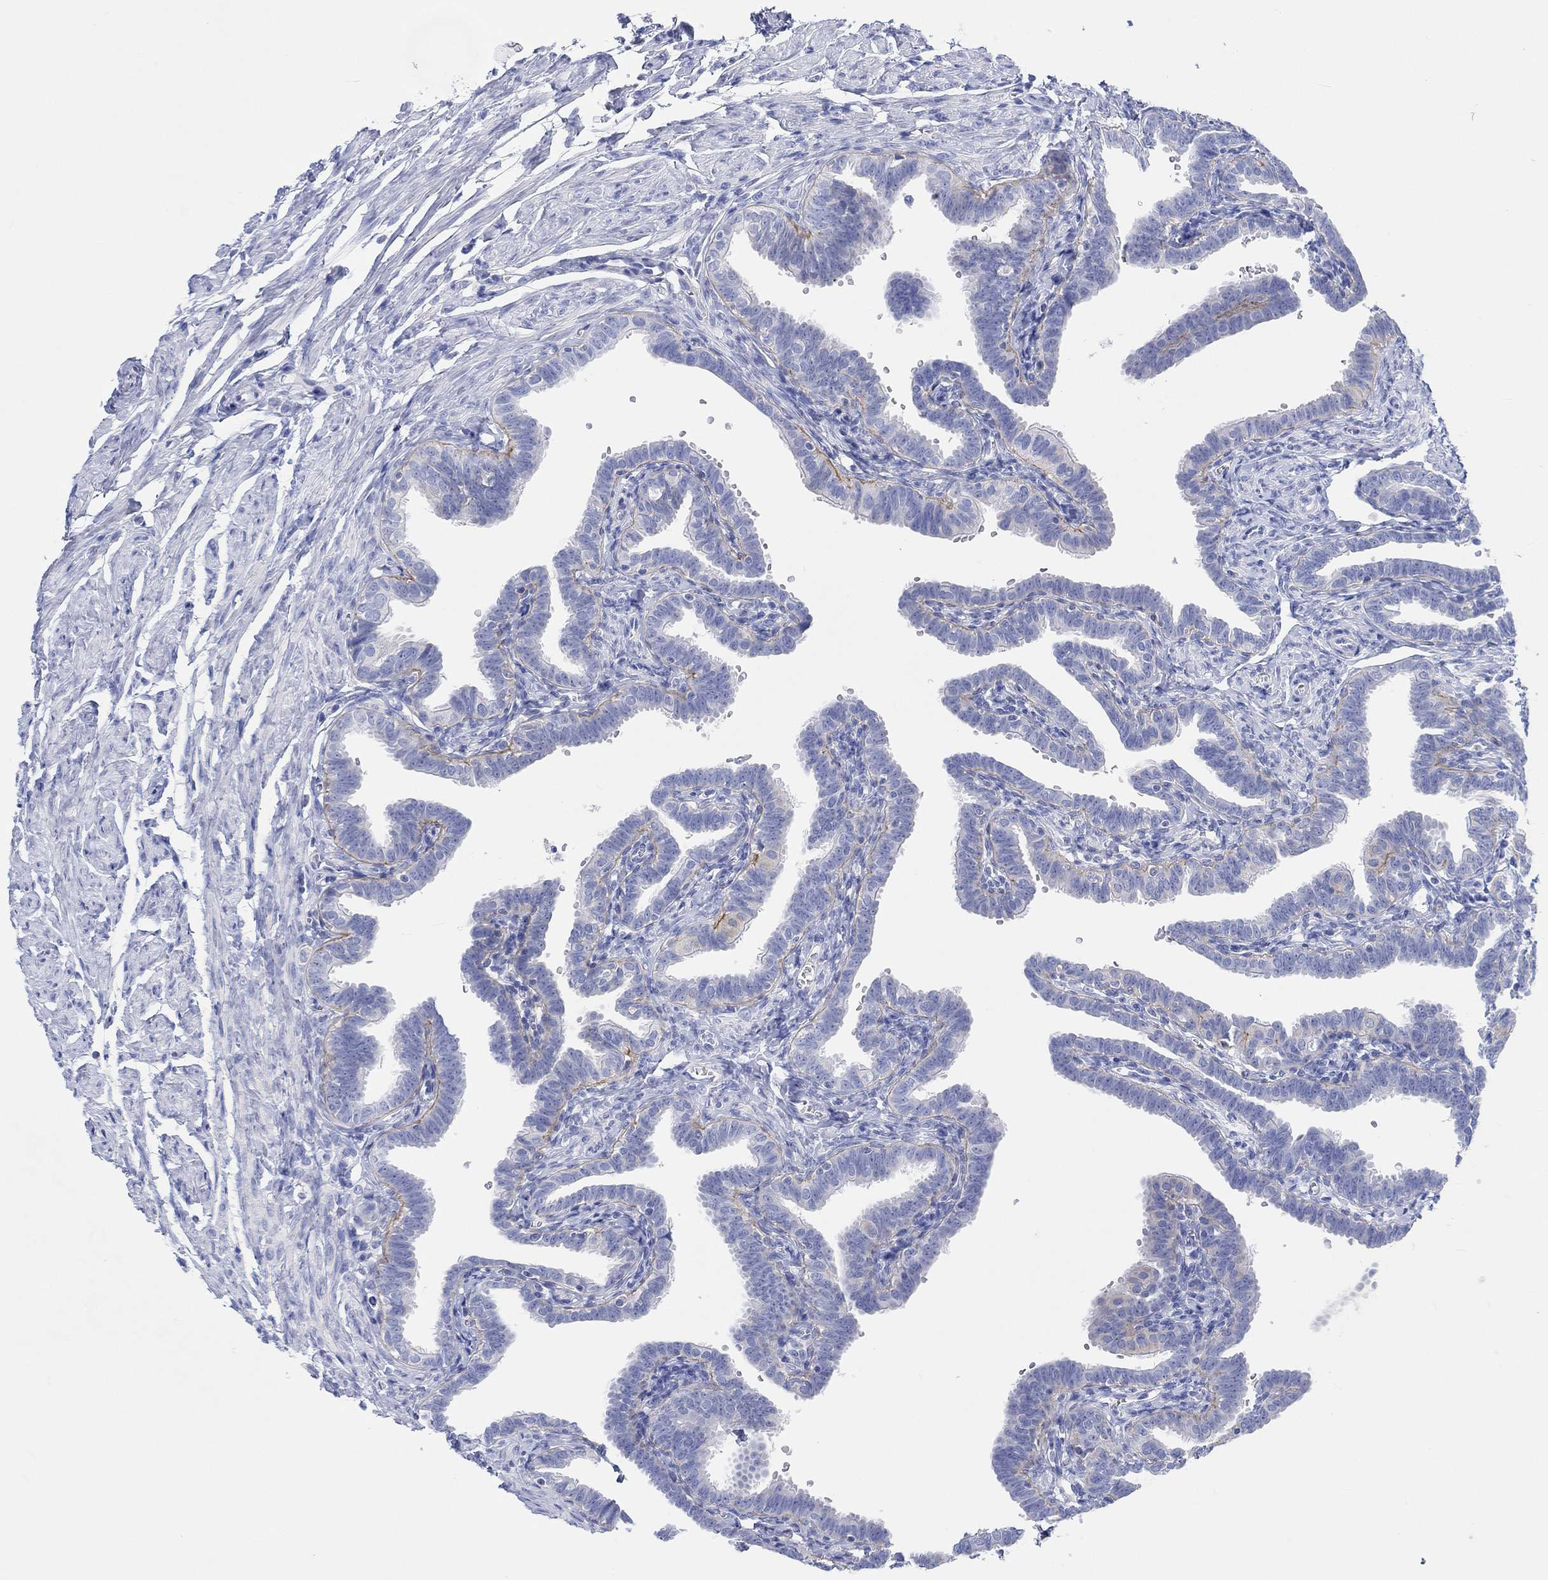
{"staining": {"intensity": "negative", "quantity": "none", "location": "none"}, "tissue": "fallopian tube", "cell_type": "Glandular cells", "image_type": "normal", "snomed": [{"axis": "morphology", "description": "Normal tissue, NOS"}, {"axis": "topography", "description": "Fallopian tube"}, {"axis": "topography", "description": "Ovary"}], "caption": "Immunohistochemical staining of benign human fallopian tube exhibits no significant expression in glandular cells. (Immunohistochemistry, brightfield microscopy, high magnification).", "gene": "REEP6", "patient": {"sex": "female", "age": 57}}